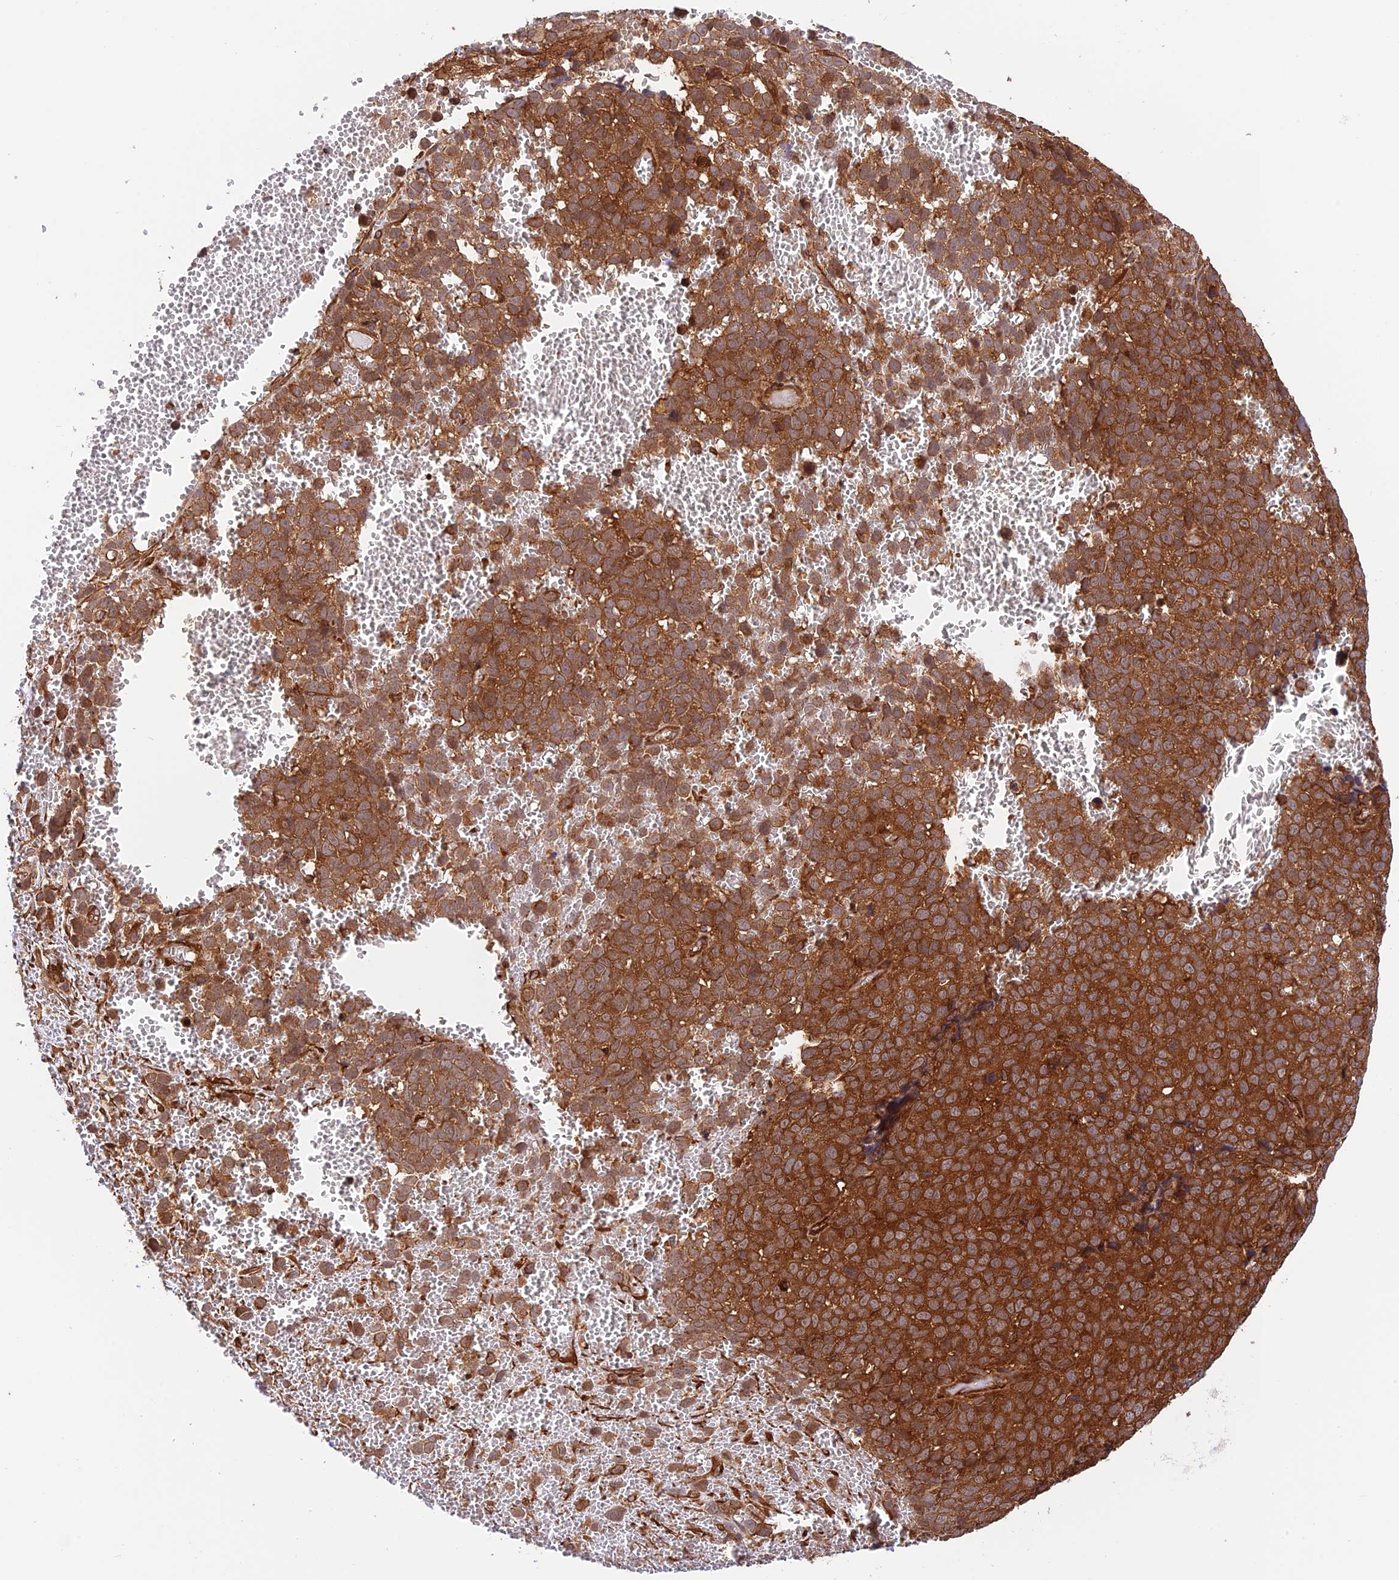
{"staining": {"intensity": "strong", "quantity": ">75%", "location": "cytoplasmic/membranous"}, "tissue": "melanoma", "cell_type": "Tumor cells", "image_type": "cancer", "snomed": [{"axis": "morphology", "description": "Malignant melanoma, NOS"}, {"axis": "topography", "description": "Nose, NOS"}], "caption": "Human malignant melanoma stained with a brown dye displays strong cytoplasmic/membranous positive positivity in about >75% of tumor cells.", "gene": "EVI5L", "patient": {"sex": "female", "age": 48}}